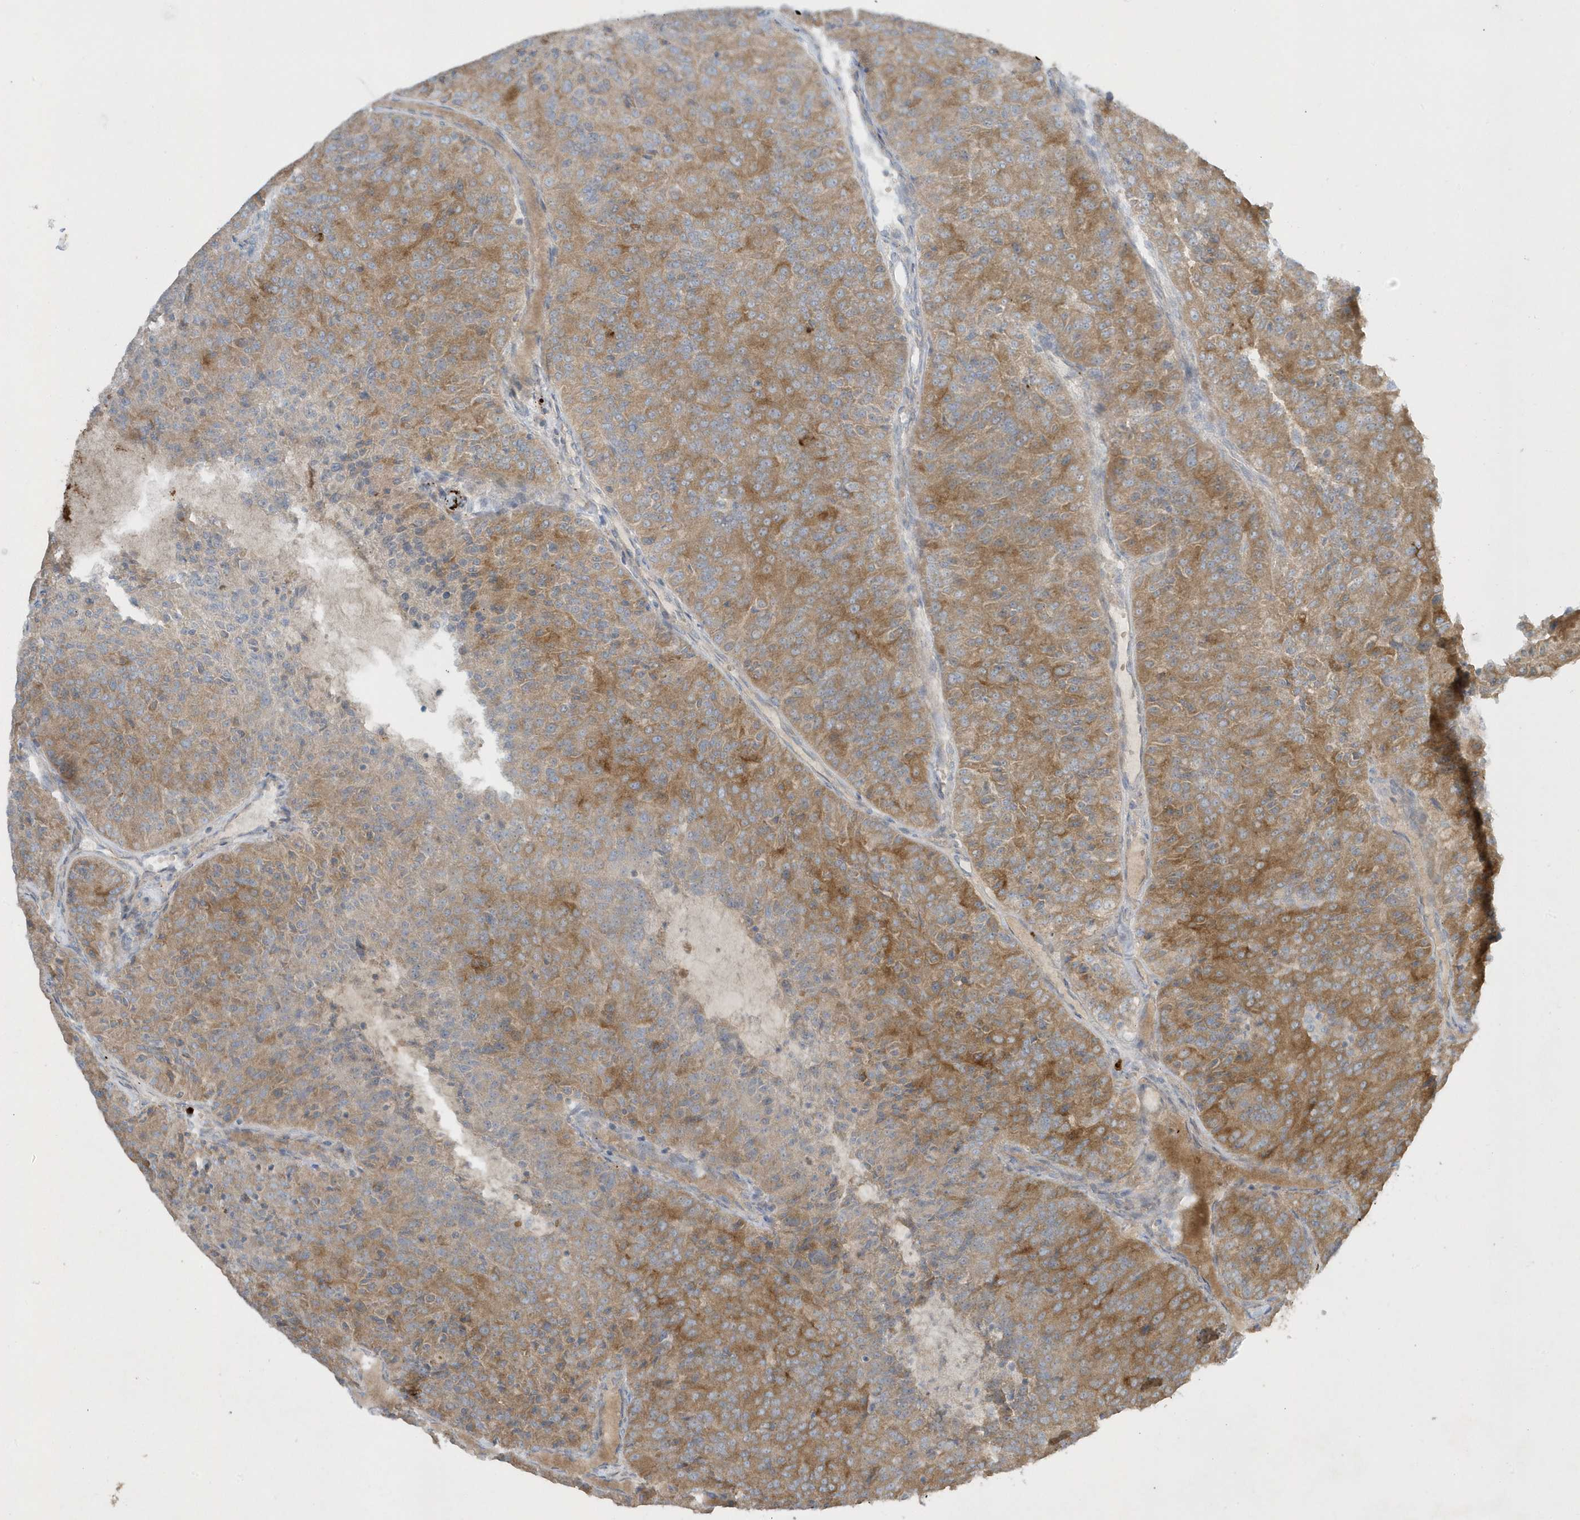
{"staining": {"intensity": "moderate", "quantity": ">75%", "location": "cytoplasmic/membranous"}, "tissue": "renal cancer", "cell_type": "Tumor cells", "image_type": "cancer", "snomed": [{"axis": "morphology", "description": "Adenocarcinoma, NOS"}, {"axis": "topography", "description": "Kidney"}], "caption": "IHC of adenocarcinoma (renal) shows medium levels of moderate cytoplasmic/membranous expression in about >75% of tumor cells.", "gene": "SLC38A2", "patient": {"sex": "female", "age": 63}}